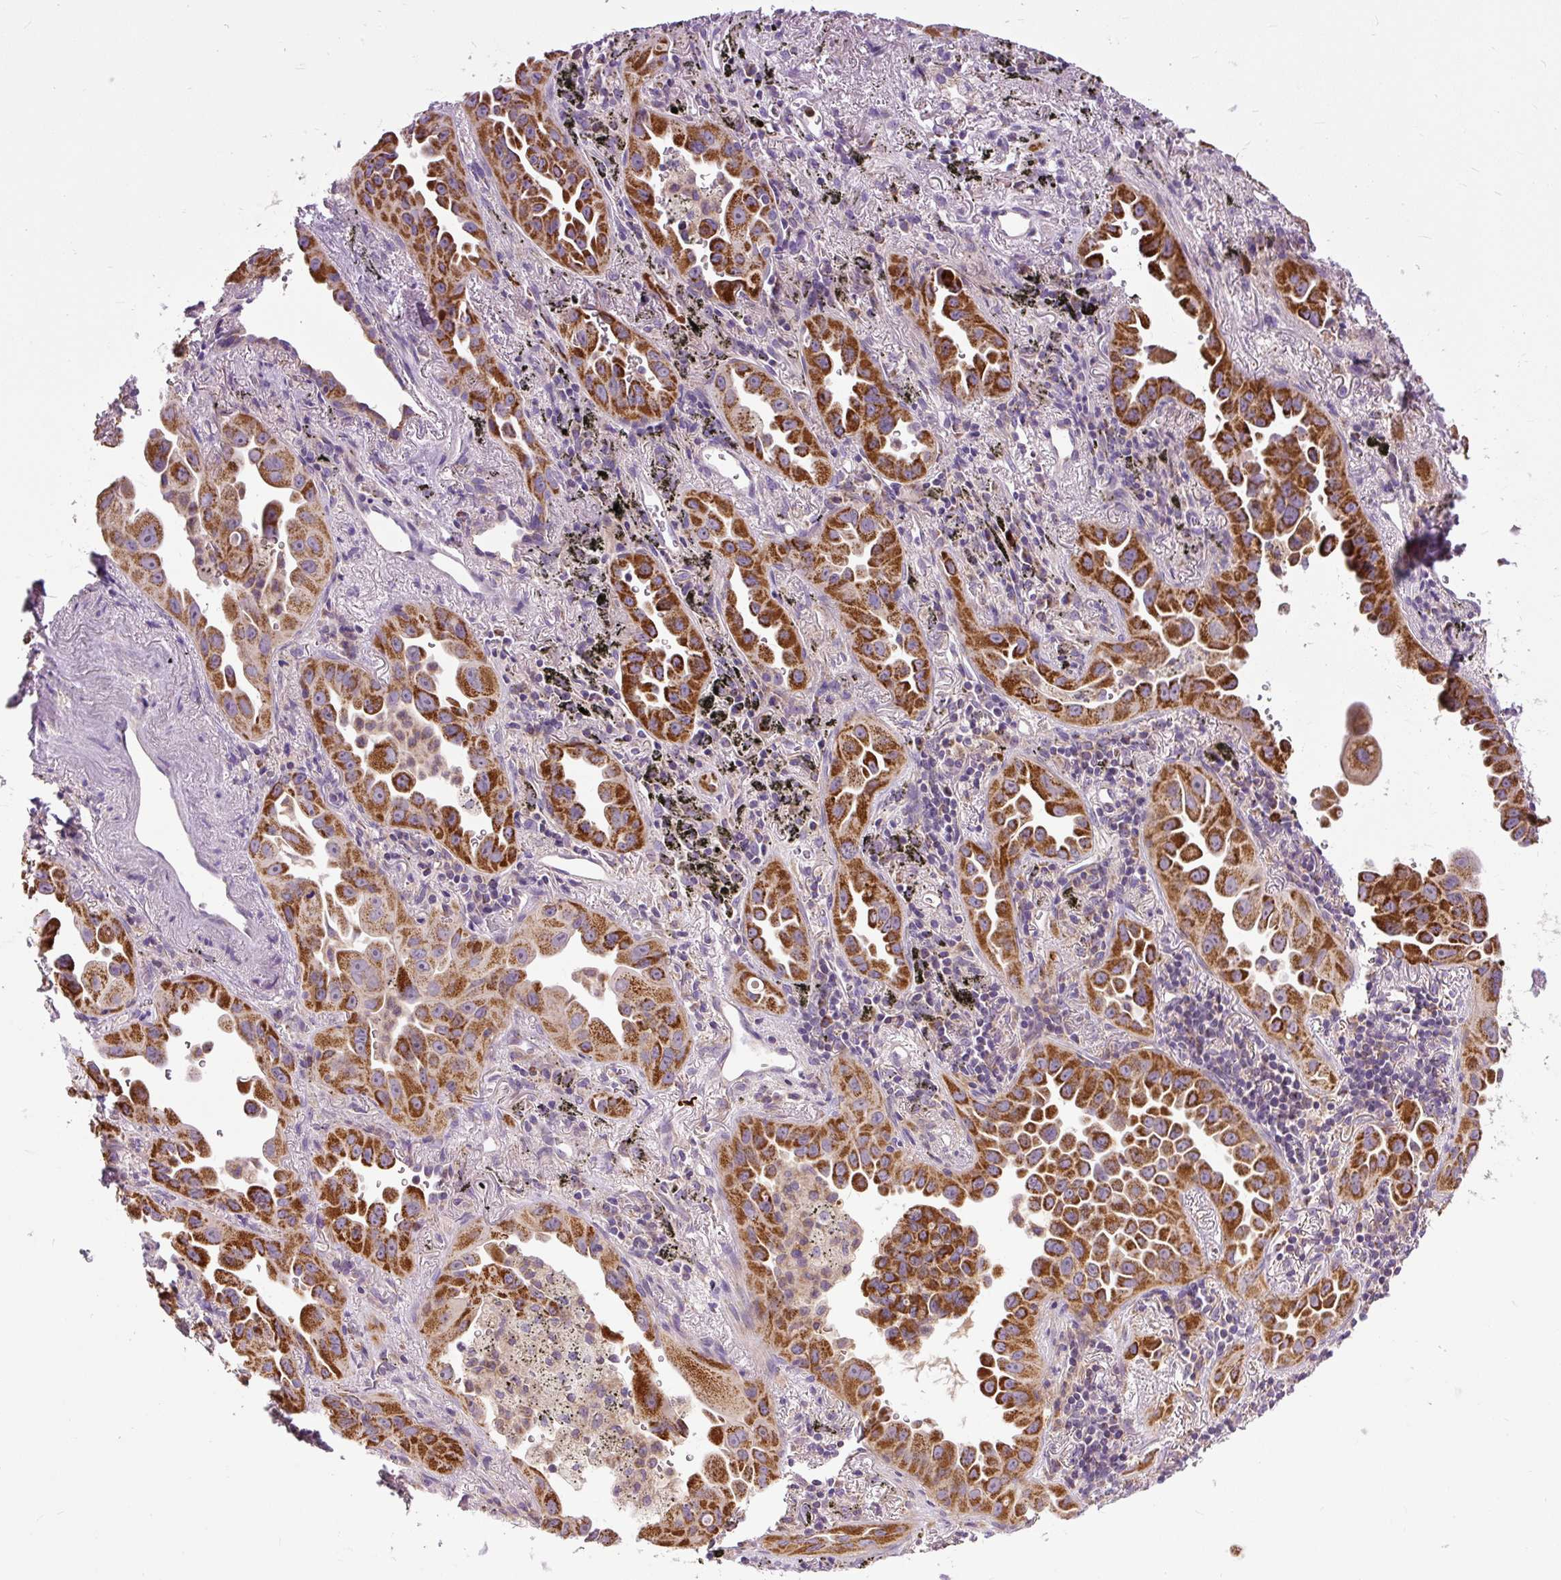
{"staining": {"intensity": "strong", "quantity": ">75%", "location": "cytoplasmic/membranous"}, "tissue": "lung cancer", "cell_type": "Tumor cells", "image_type": "cancer", "snomed": [{"axis": "morphology", "description": "Adenocarcinoma, NOS"}, {"axis": "topography", "description": "Lung"}], "caption": "A photomicrograph of human lung cancer (adenocarcinoma) stained for a protein demonstrates strong cytoplasmic/membranous brown staining in tumor cells.", "gene": "TM2D3", "patient": {"sex": "male", "age": 68}}